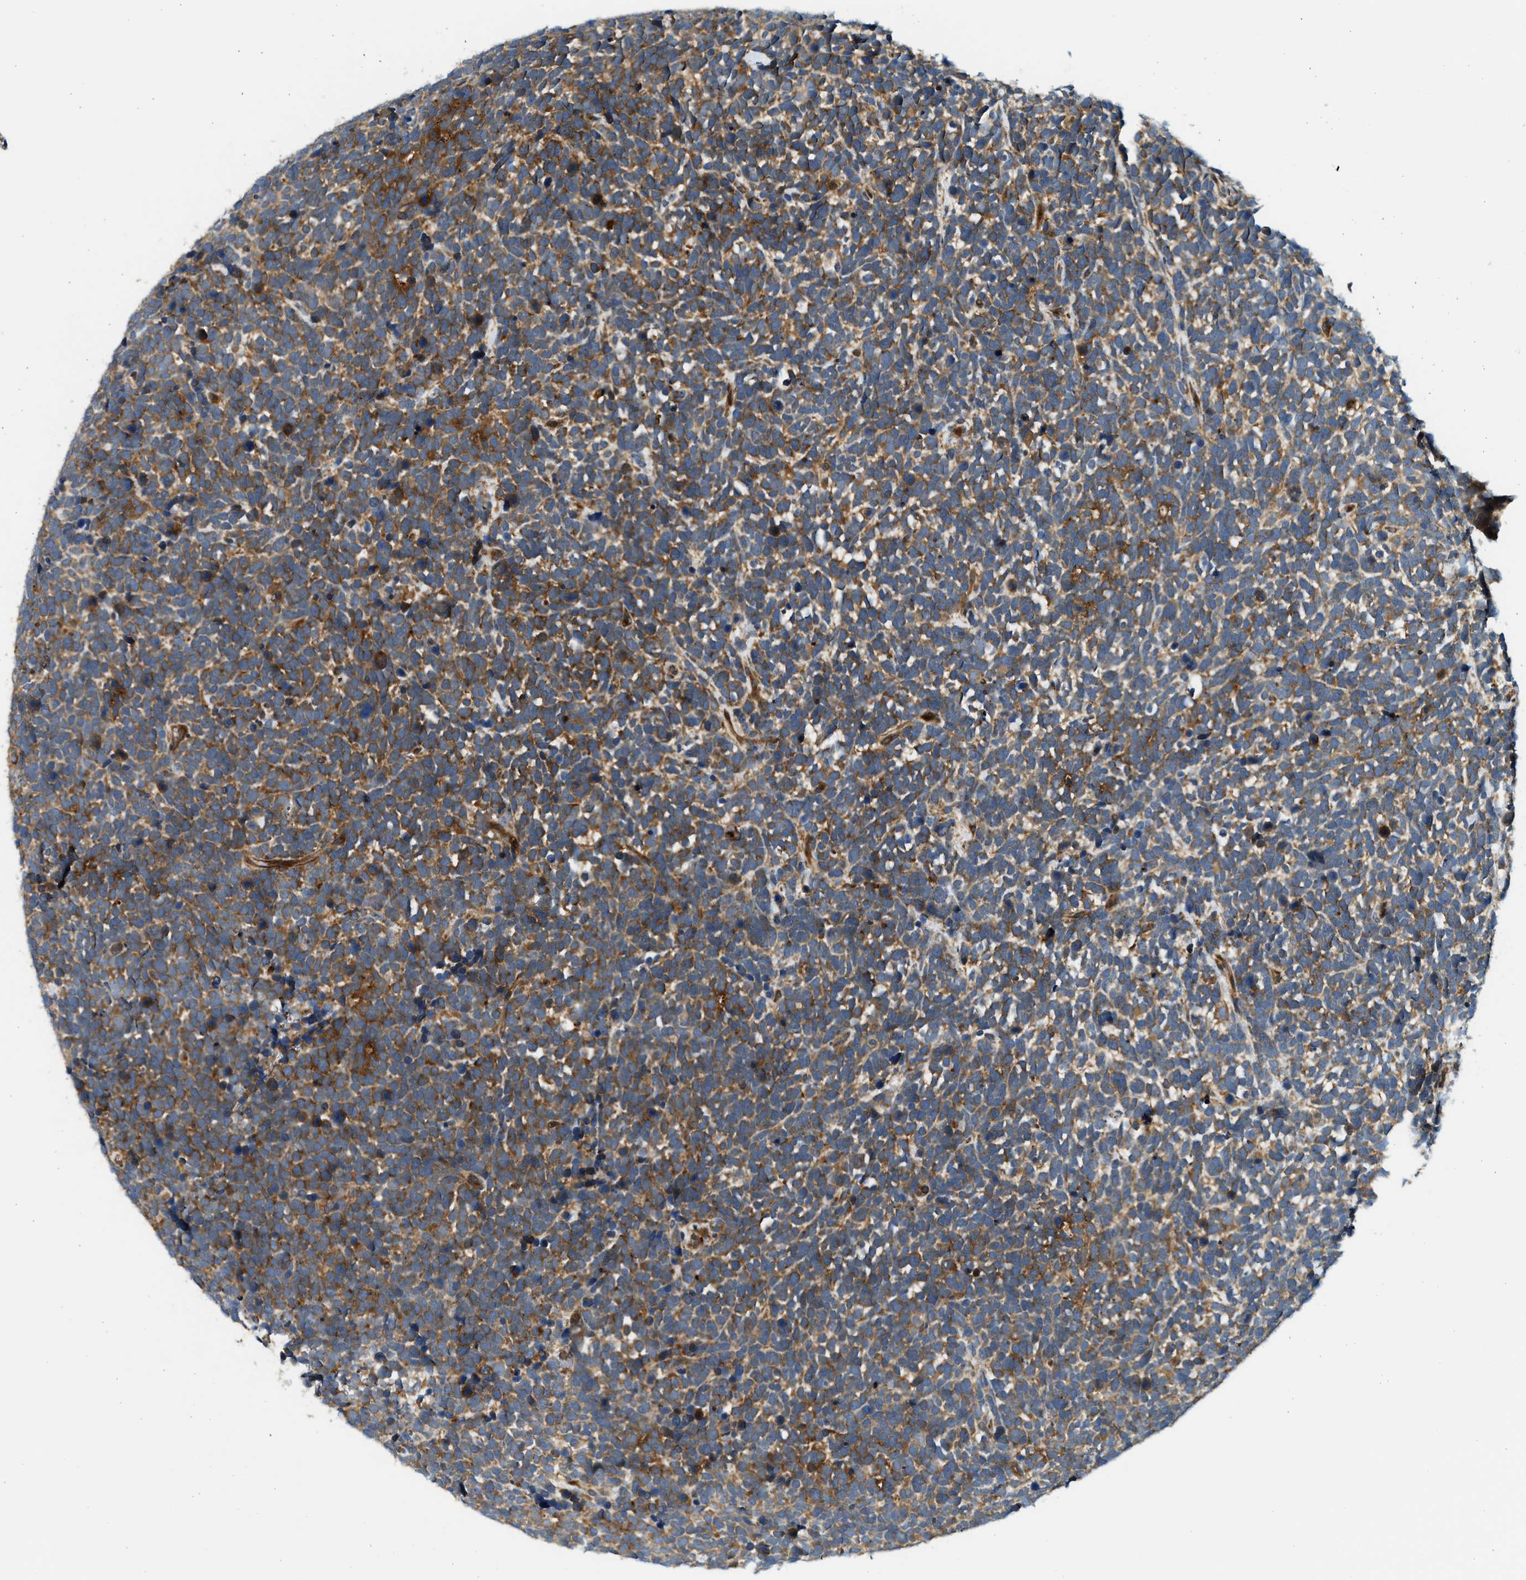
{"staining": {"intensity": "moderate", "quantity": ">75%", "location": "cytoplasmic/membranous"}, "tissue": "urothelial cancer", "cell_type": "Tumor cells", "image_type": "cancer", "snomed": [{"axis": "morphology", "description": "Urothelial carcinoma, High grade"}, {"axis": "topography", "description": "Urinary bladder"}], "caption": "This micrograph displays urothelial cancer stained with IHC to label a protein in brown. The cytoplasmic/membranous of tumor cells show moderate positivity for the protein. Nuclei are counter-stained blue.", "gene": "NRSN2", "patient": {"sex": "female", "age": 82}}